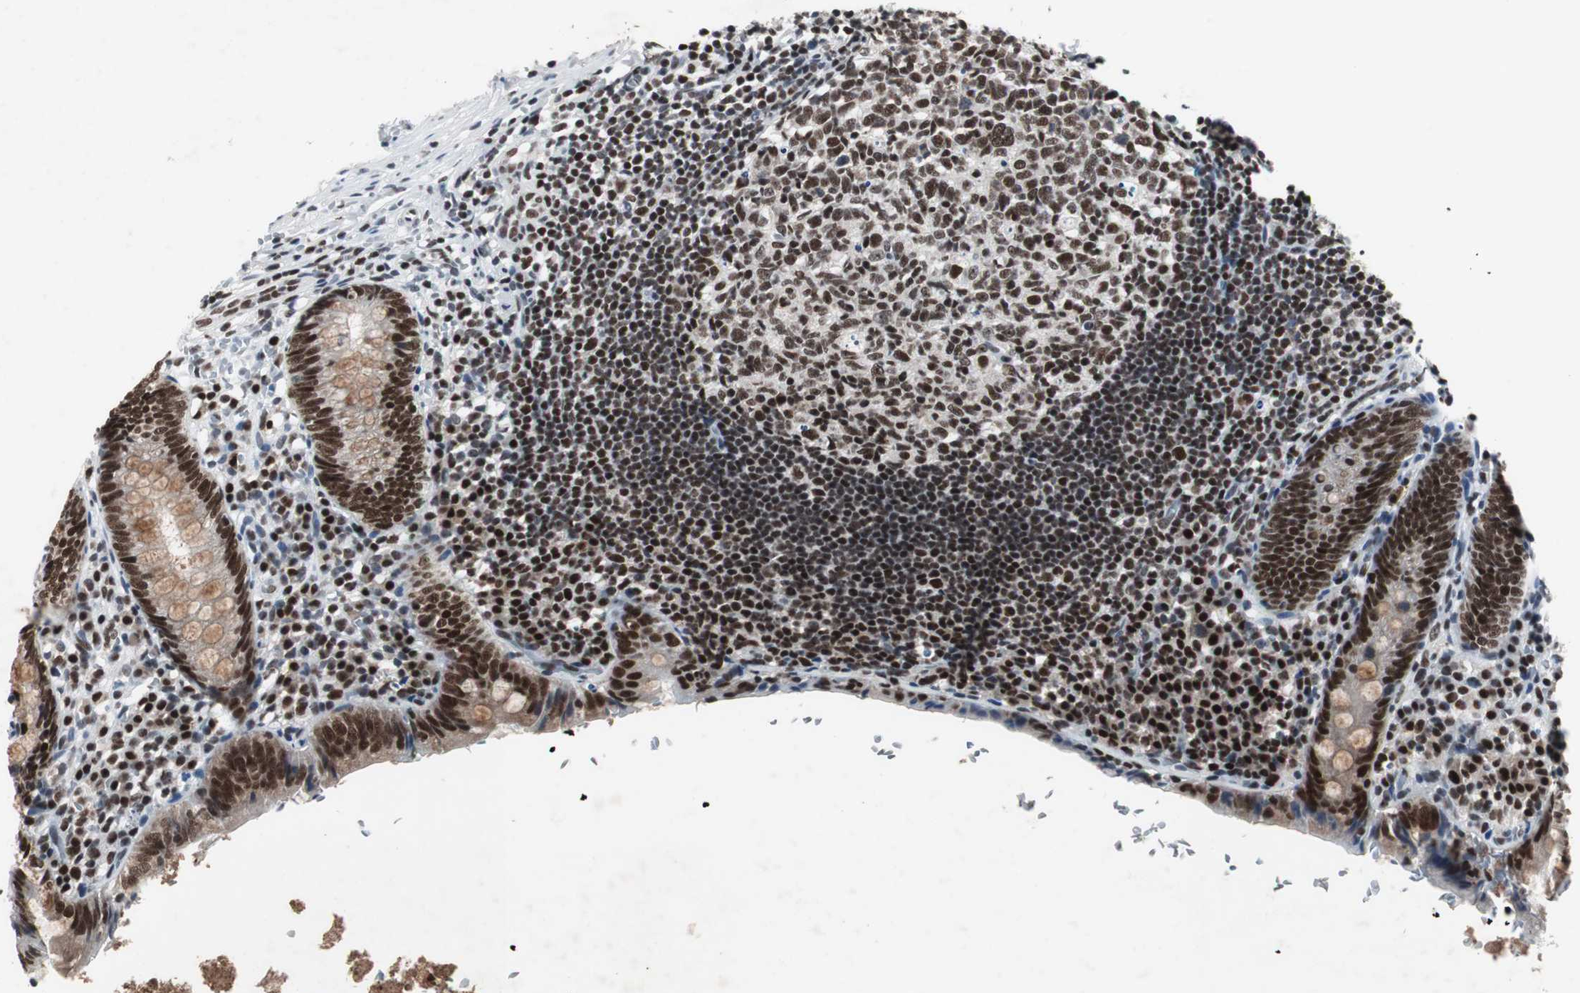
{"staining": {"intensity": "strong", "quantity": ">75%", "location": "nuclear"}, "tissue": "appendix", "cell_type": "Glandular cells", "image_type": "normal", "snomed": [{"axis": "morphology", "description": "Normal tissue, NOS"}, {"axis": "topography", "description": "Appendix"}], "caption": "Immunohistochemistry of benign appendix displays high levels of strong nuclear positivity in approximately >75% of glandular cells.", "gene": "RAD9A", "patient": {"sex": "female", "age": 10}}